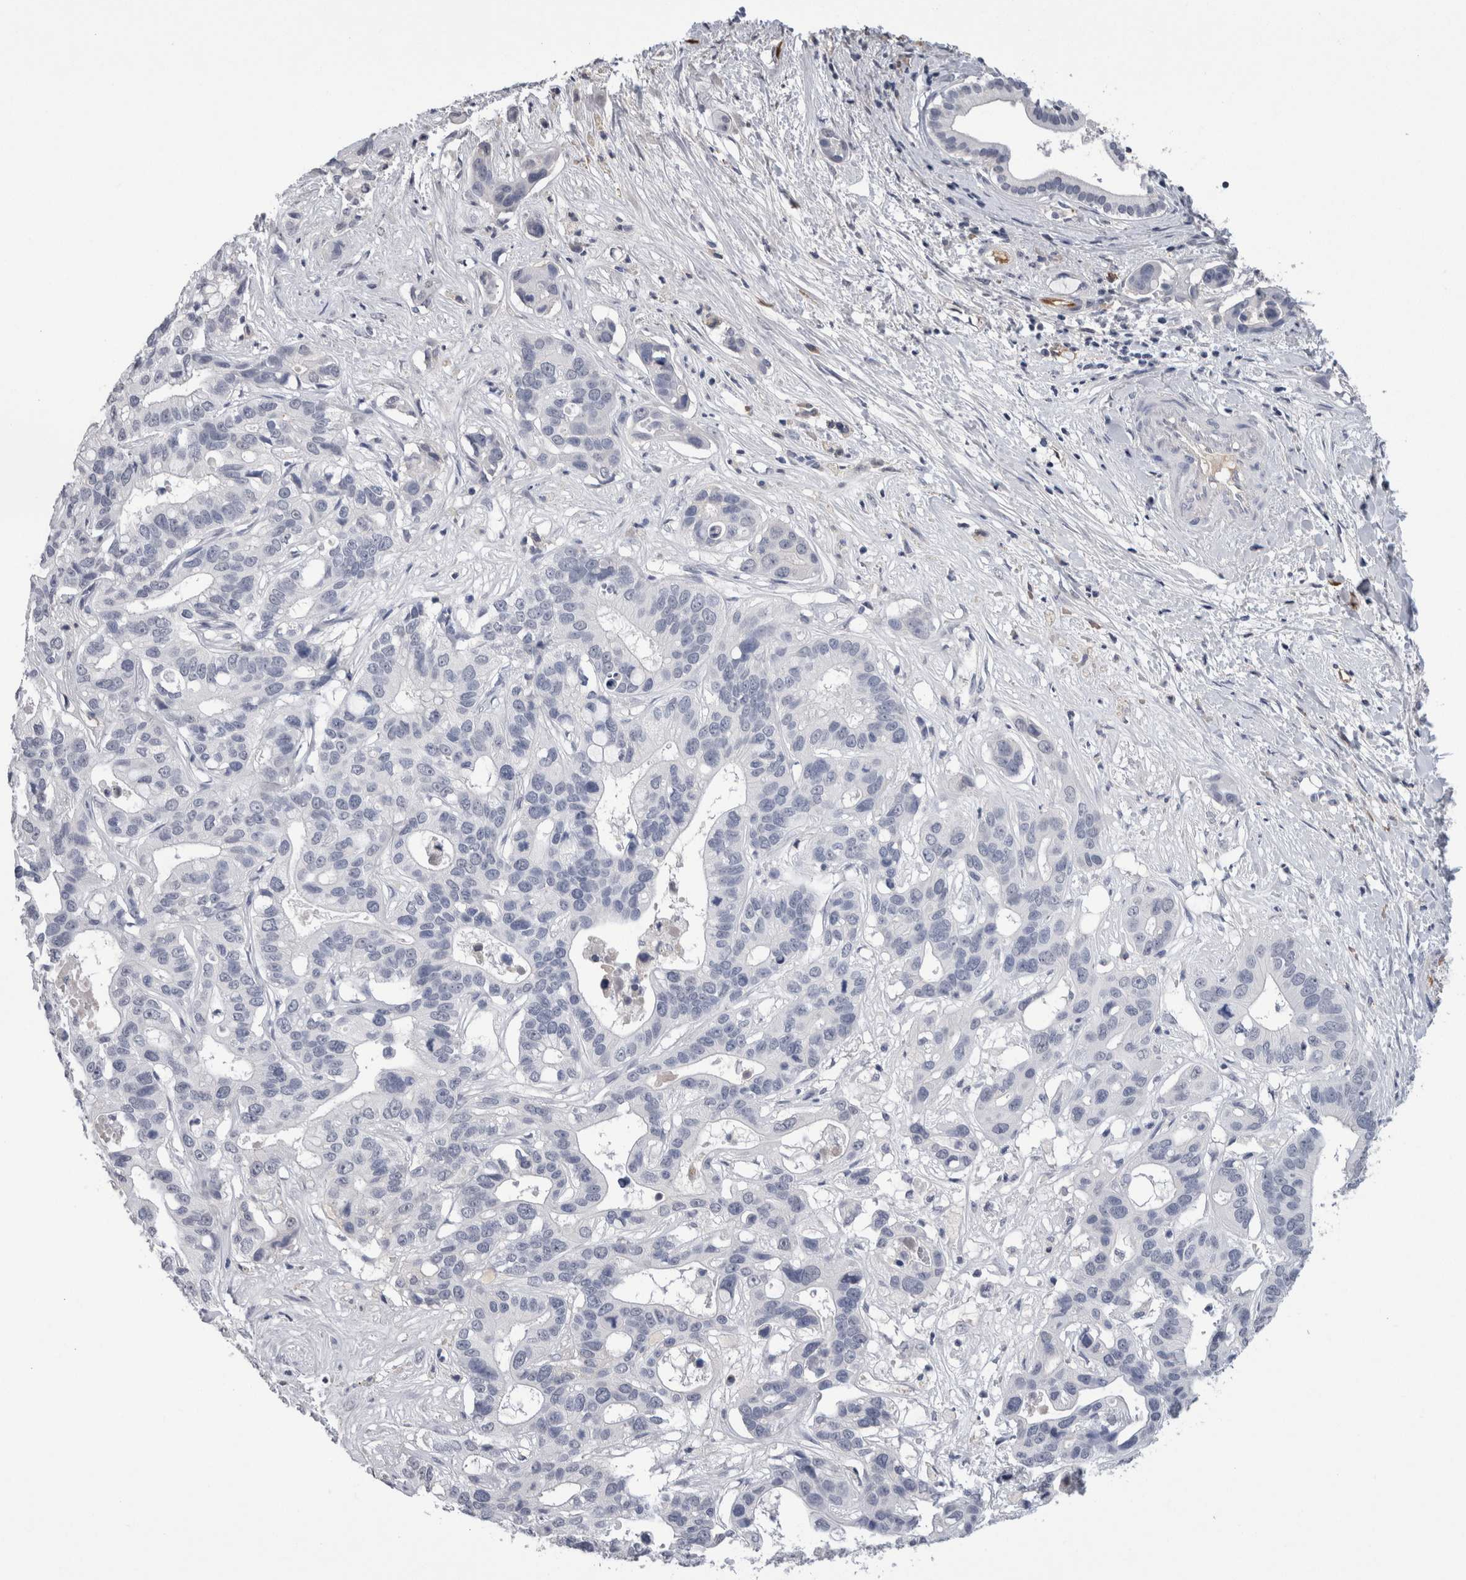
{"staining": {"intensity": "negative", "quantity": "none", "location": "none"}, "tissue": "liver cancer", "cell_type": "Tumor cells", "image_type": "cancer", "snomed": [{"axis": "morphology", "description": "Cholangiocarcinoma"}, {"axis": "topography", "description": "Liver"}], "caption": "Human liver cholangiocarcinoma stained for a protein using immunohistochemistry shows no positivity in tumor cells.", "gene": "FABP4", "patient": {"sex": "female", "age": 65}}